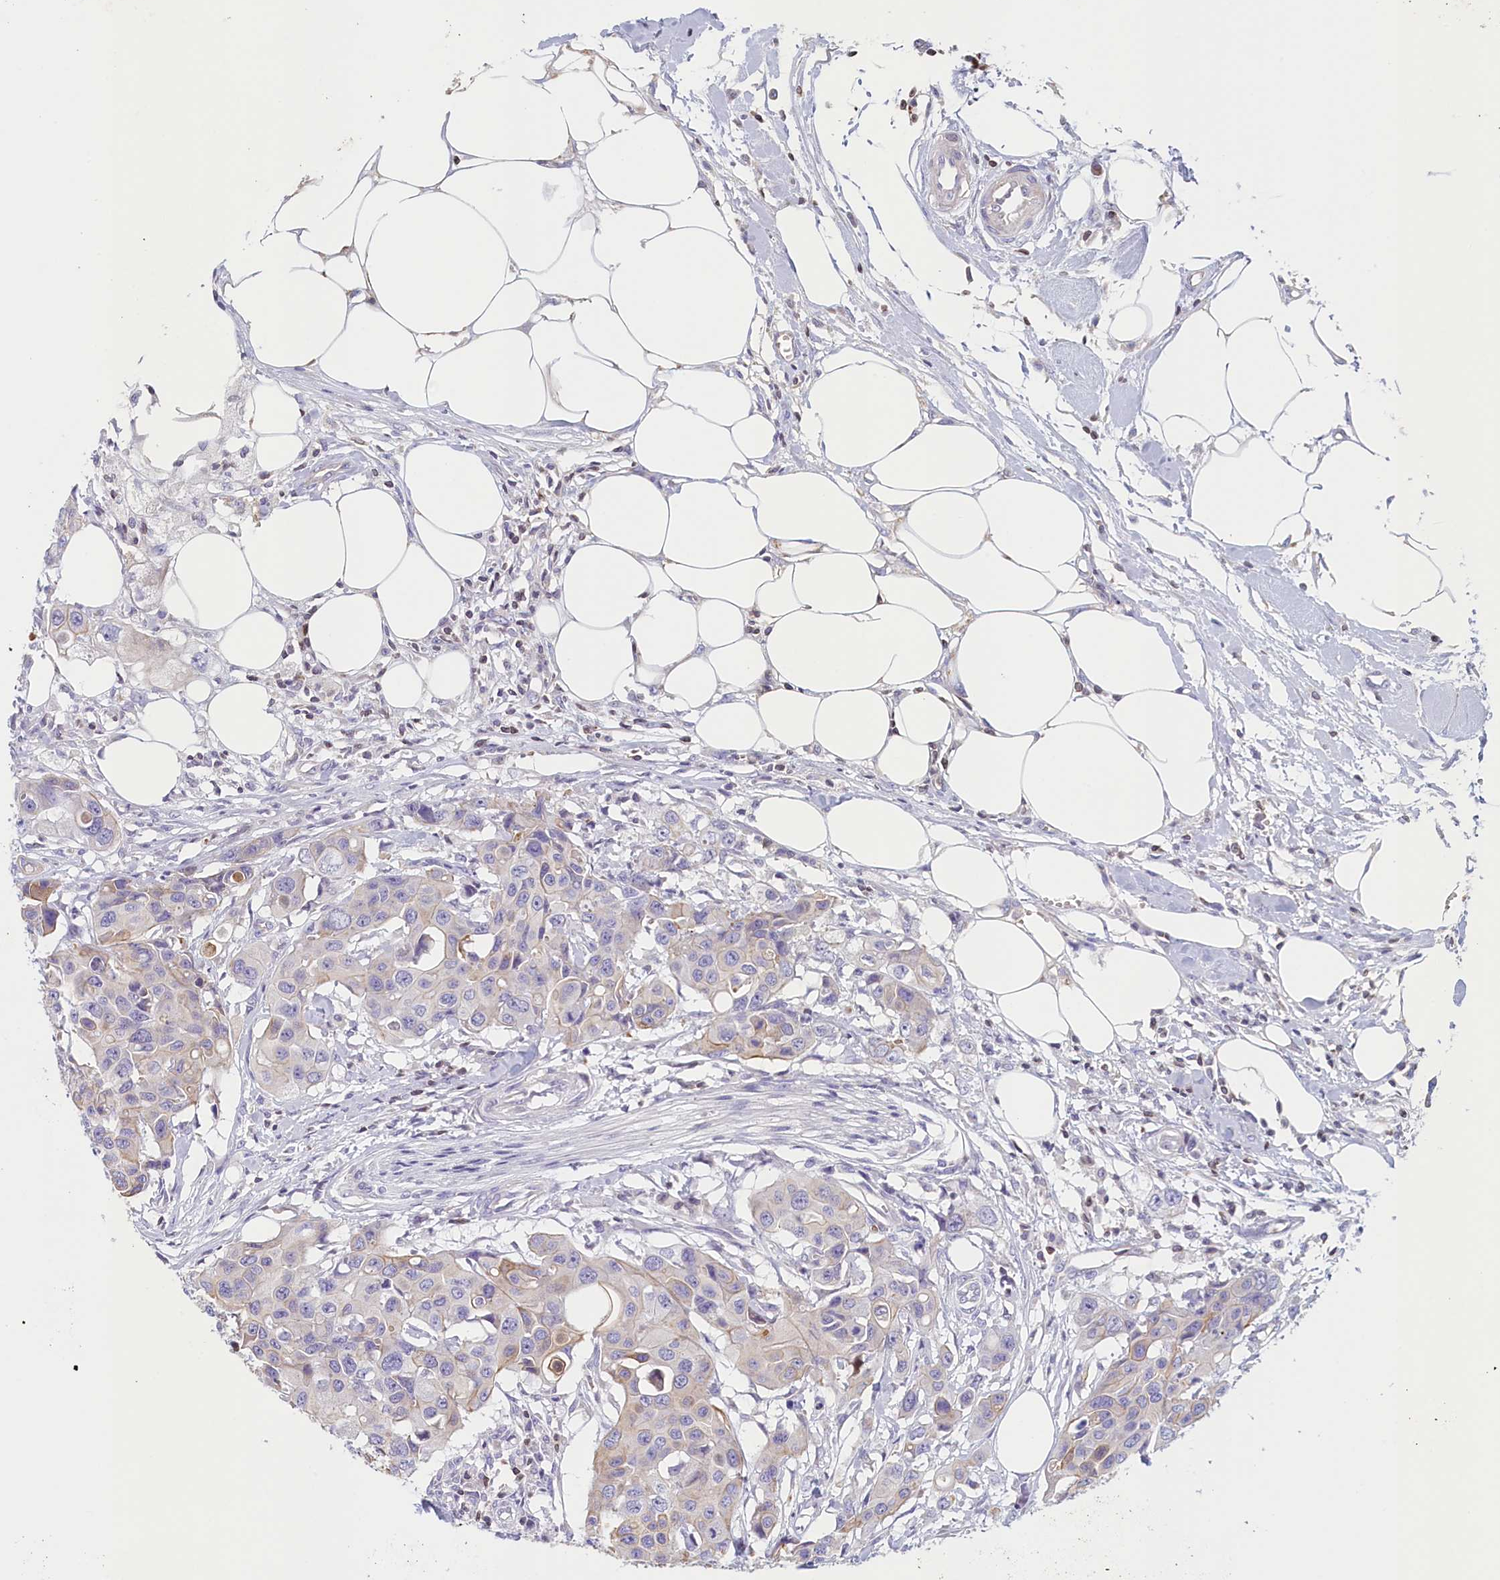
{"staining": {"intensity": "weak", "quantity": "<25%", "location": "cytoplasmic/membranous"}, "tissue": "colorectal cancer", "cell_type": "Tumor cells", "image_type": "cancer", "snomed": [{"axis": "morphology", "description": "Adenocarcinoma, NOS"}, {"axis": "topography", "description": "Colon"}], "caption": "The image reveals no staining of tumor cells in colorectal adenocarcinoma.", "gene": "TRAF3IP3", "patient": {"sex": "male", "age": 77}}